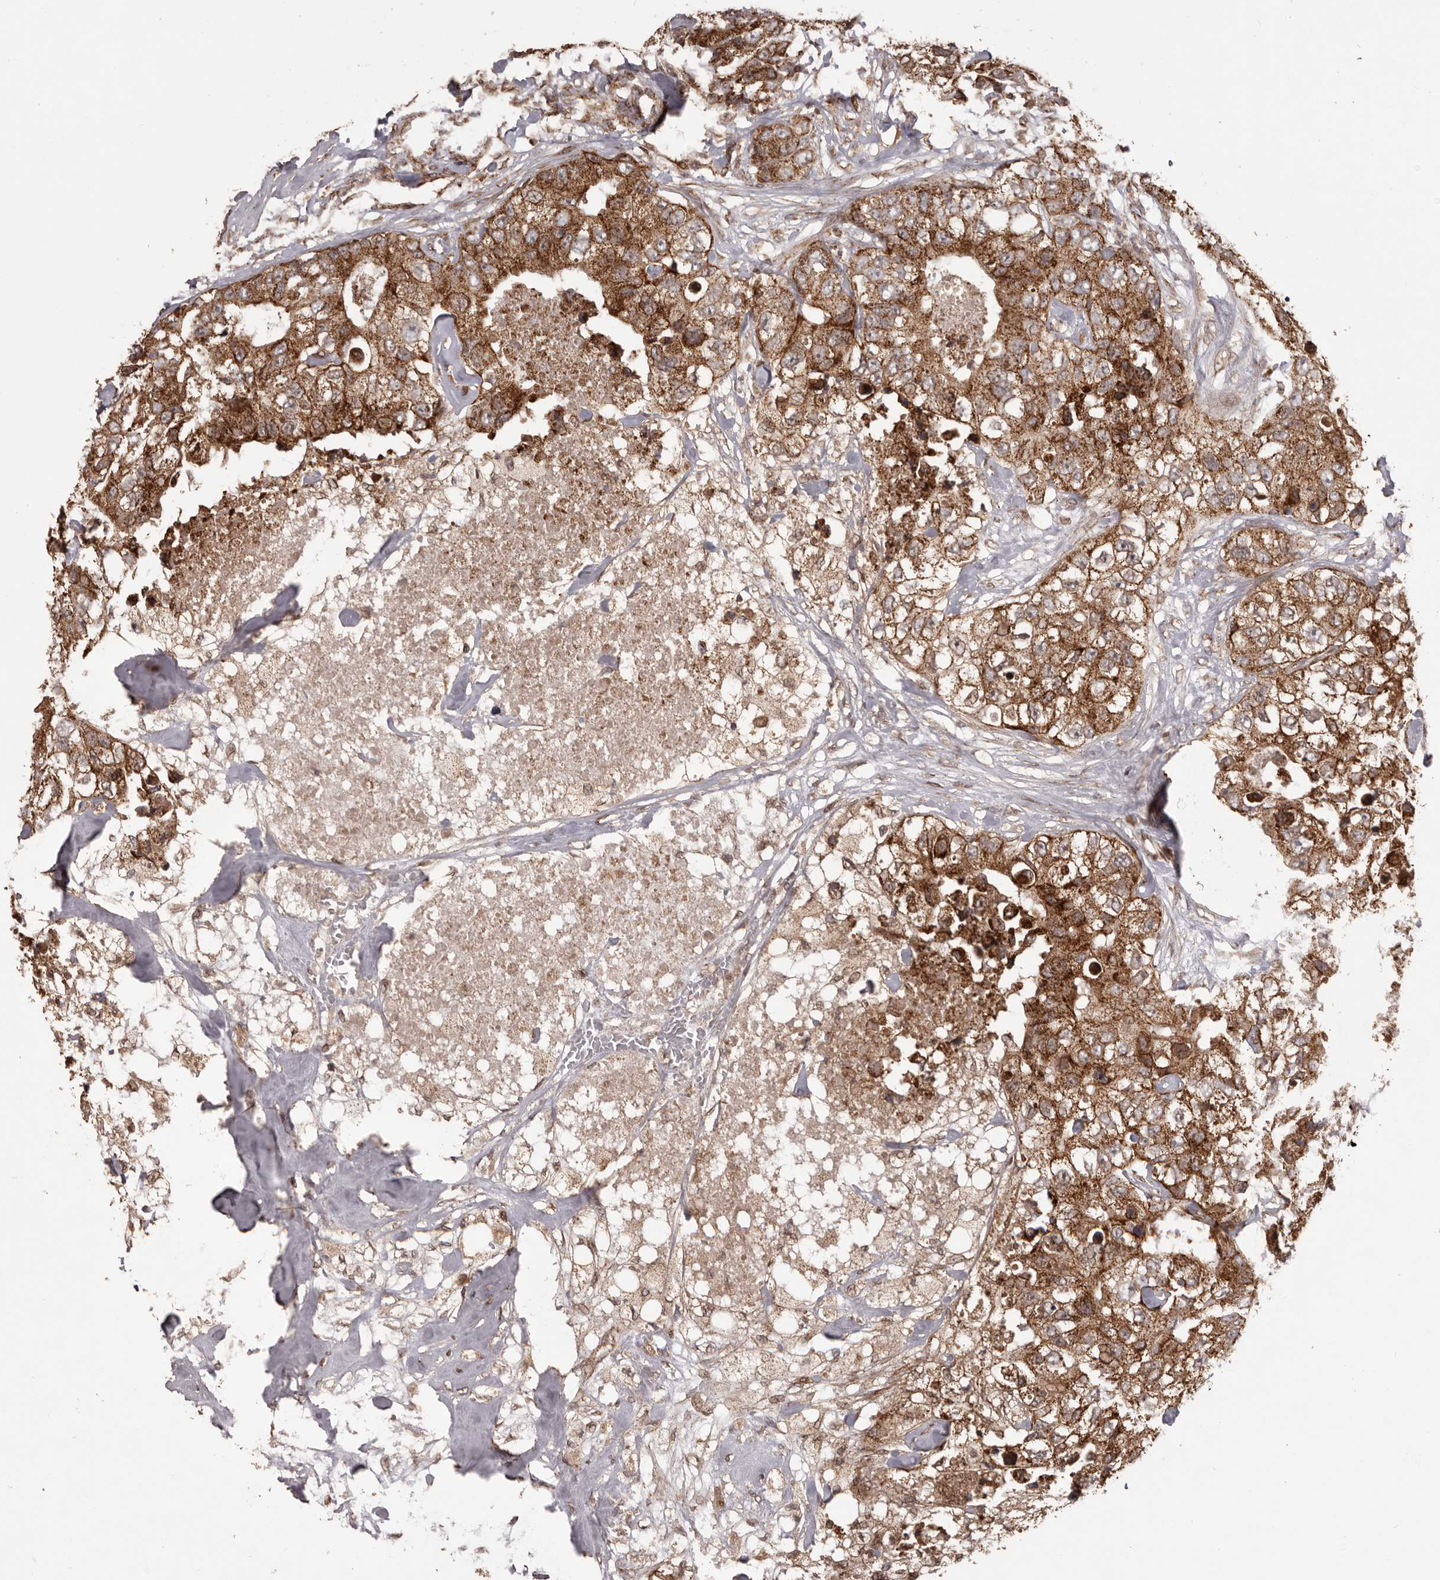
{"staining": {"intensity": "strong", "quantity": ">75%", "location": "cytoplasmic/membranous"}, "tissue": "breast cancer", "cell_type": "Tumor cells", "image_type": "cancer", "snomed": [{"axis": "morphology", "description": "Duct carcinoma"}, {"axis": "topography", "description": "Breast"}], "caption": "IHC staining of breast cancer, which reveals high levels of strong cytoplasmic/membranous positivity in approximately >75% of tumor cells indicating strong cytoplasmic/membranous protein expression. The staining was performed using DAB (3,3'-diaminobenzidine) (brown) for protein detection and nuclei were counterstained in hematoxylin (blue).", "gene": "CHRM2", "patient": {"sex": "female", "age": 62}}